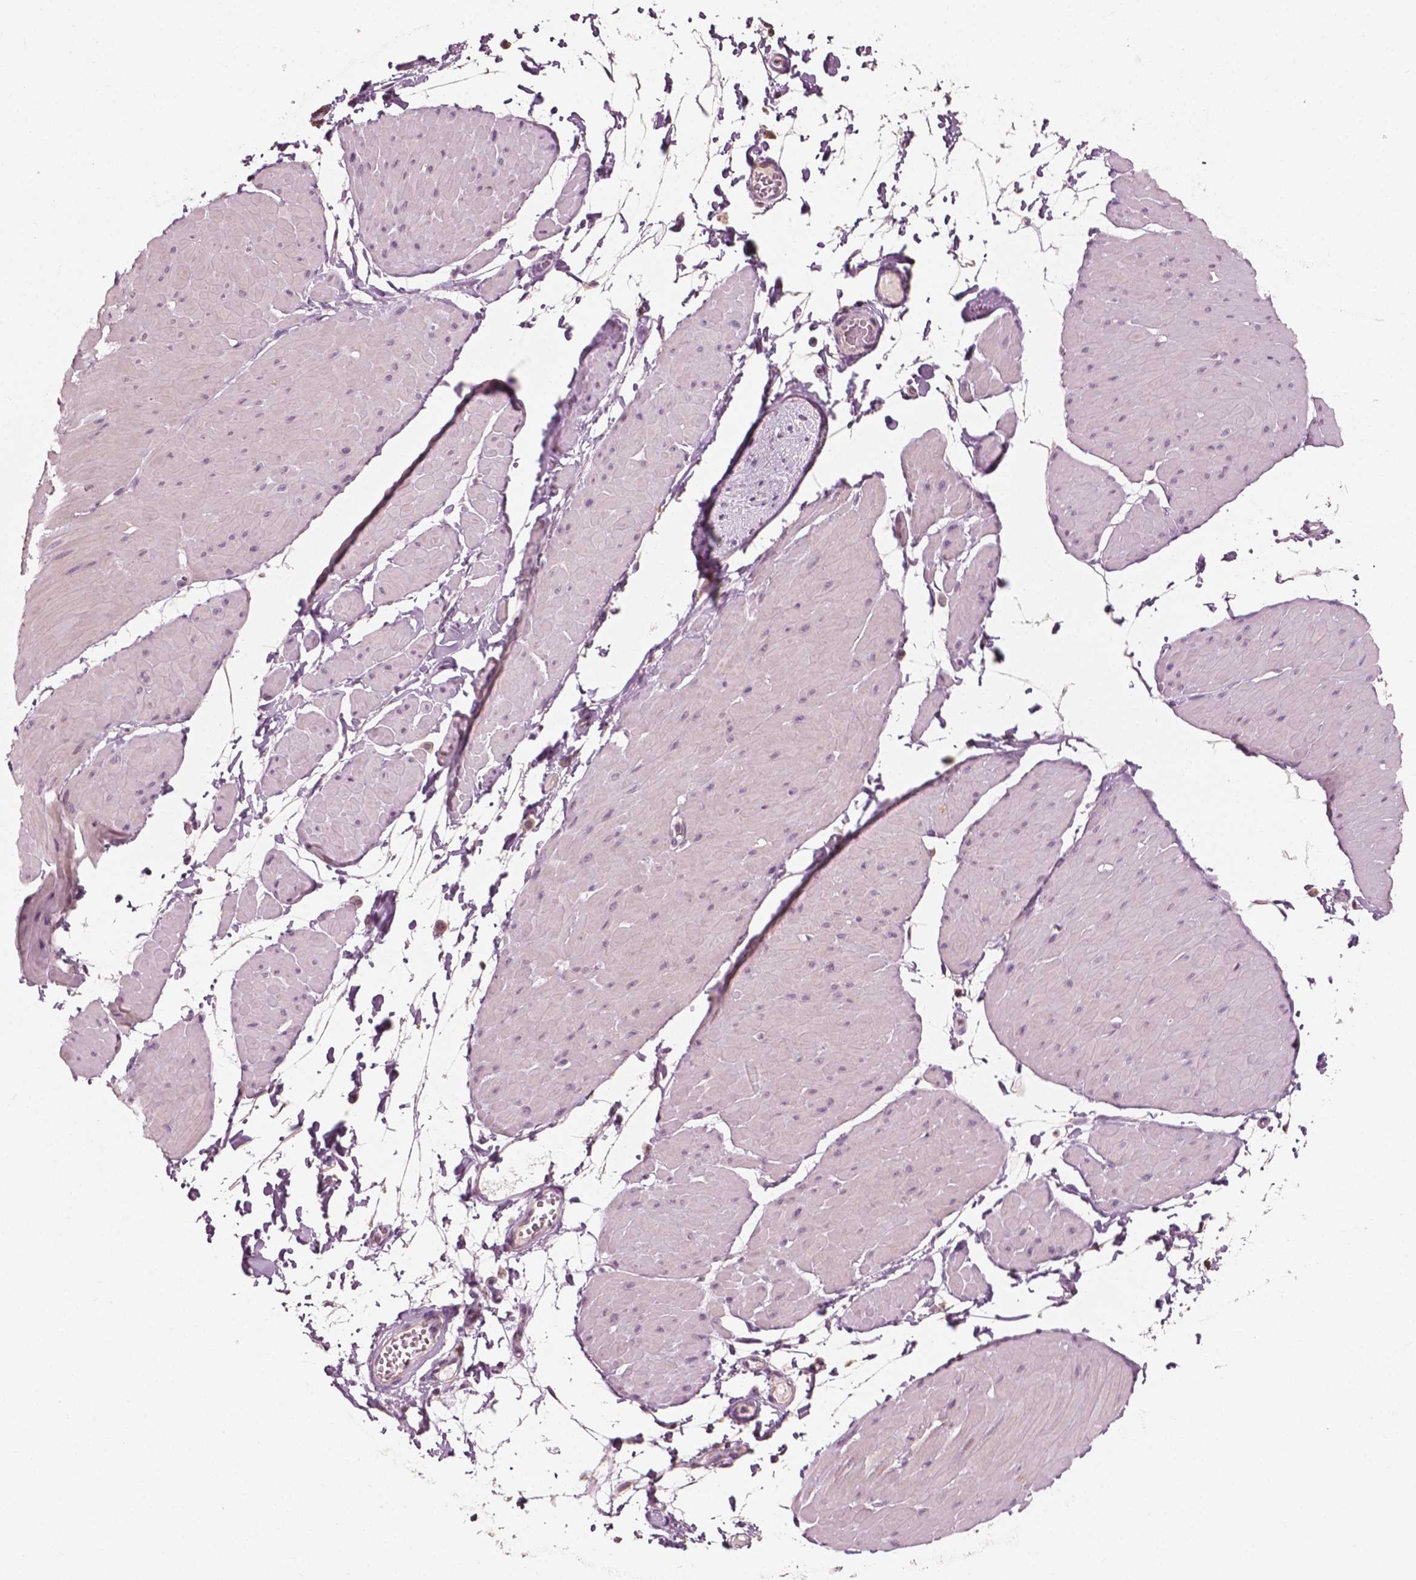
{"staining": {"intensity": "negative", "quantity": "none", "location": "none"}, "tissue": "adipose tissue", "cell_type": "Adipocytes", "image_type": "normal", "snomed": [{"axis": "morphology", "description": "Normal tissue, NOS"}, {"axis": "topography", "description": "Smooth muscle"}, {"axis": "topography", "description": "Peripheral nerve tissue"}], "caption": "This photomicrograph is of benign adipose tissue stained with IHC to label a protein in brown with the nuclei are counter-stained blue. There is no staining in adipocytes.", "gene": "MCL1", "patient": {"sex": "male", "age": 58}}